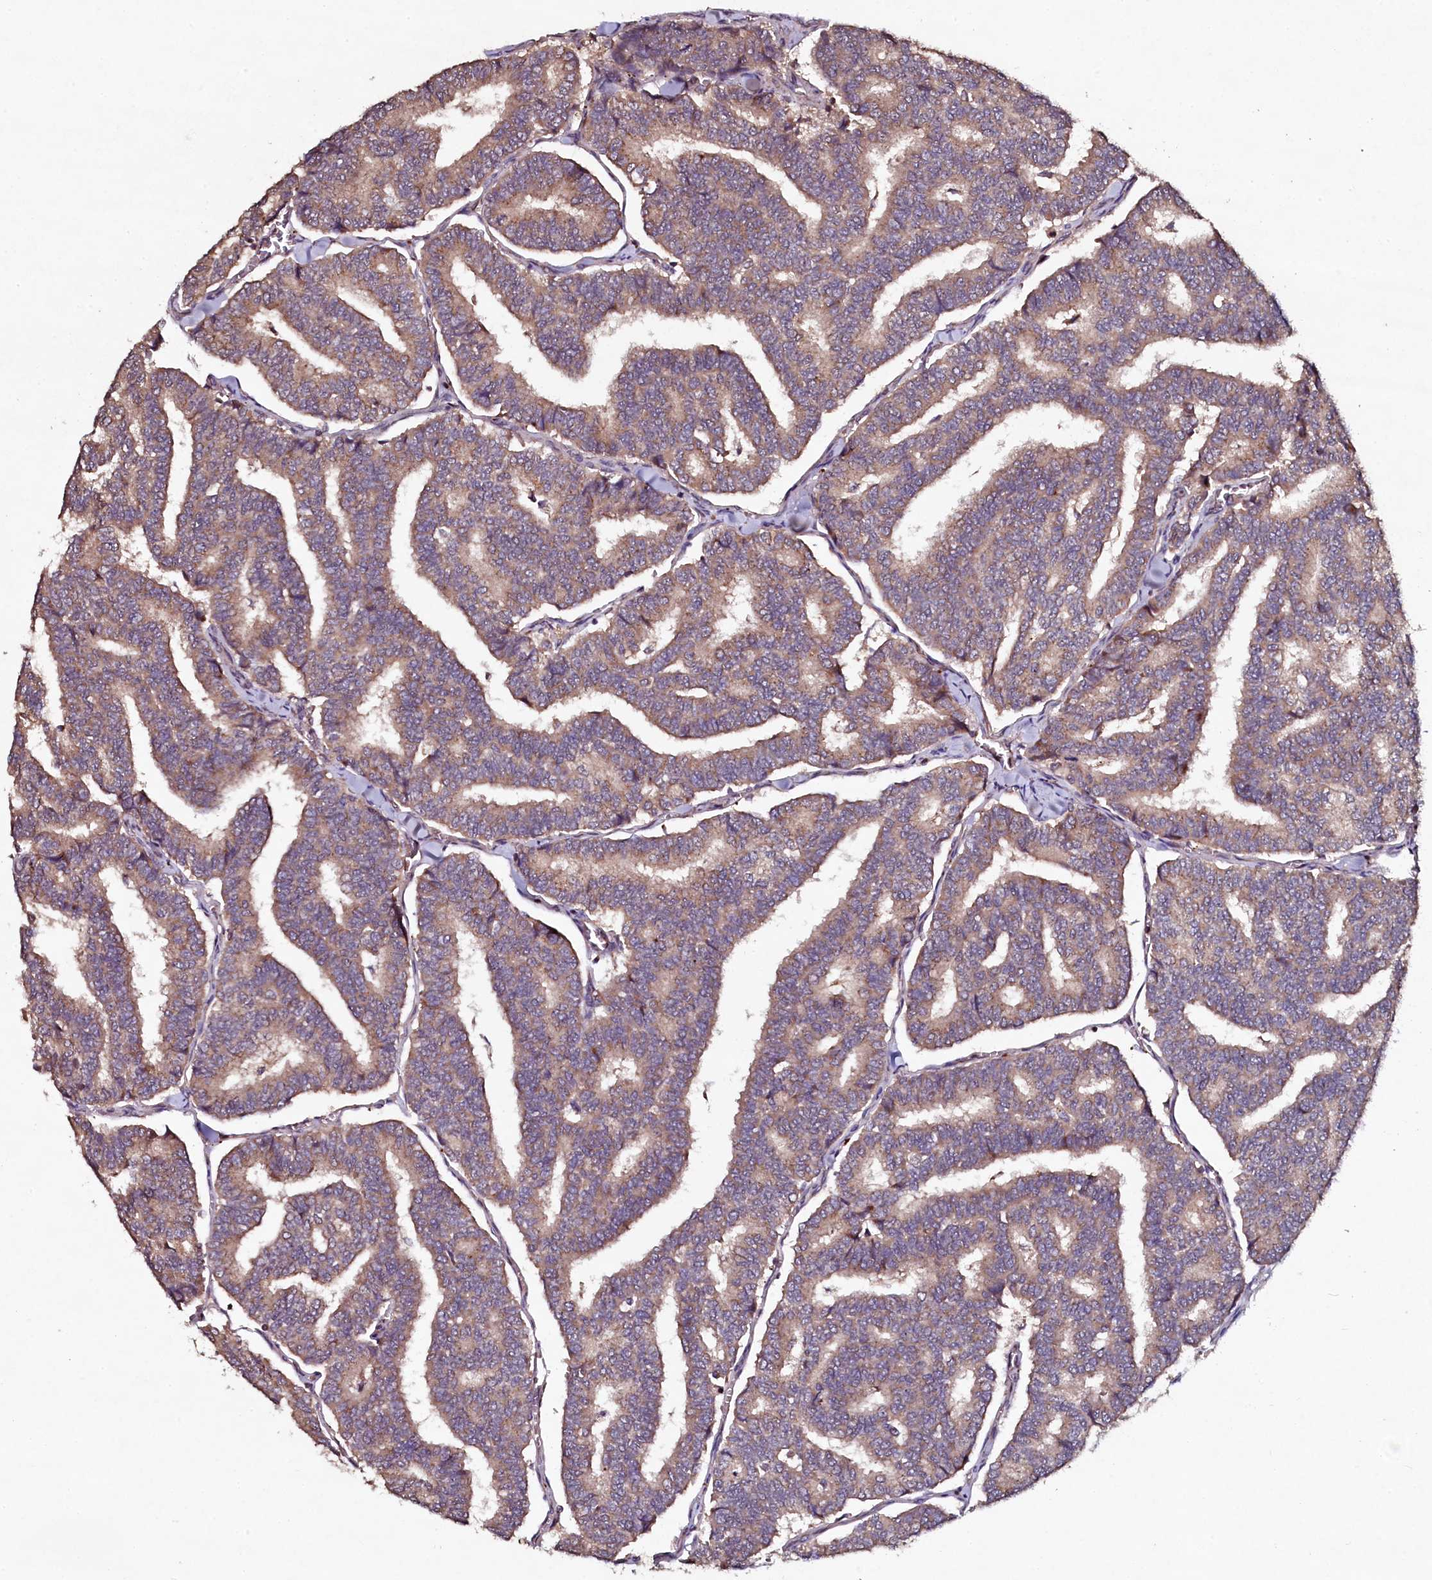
{"staining": {"intensity": "moderate", "quantity": ">75%", "location": "cytoplasmic/membranous"}, "tissue": "thyroid cancer", "cell_type": "Tumor cells", "image_type": "cancer", "snomed": [{"axis": "morphology", "description": "Papillary adenocarcinoma, NOS"}, {"axis": "topography", "description": "Thyroid gland"}], "caption": "A high-resolution micrograph shows immunohistochemistry staining of thyroid papillary adenocarcinoma, which displays moderate cytoplasmic/membranous expression in about >75% of tumor cells.", "gene": "SEC24C", "patient": {"sex": "female", "age": 35}}